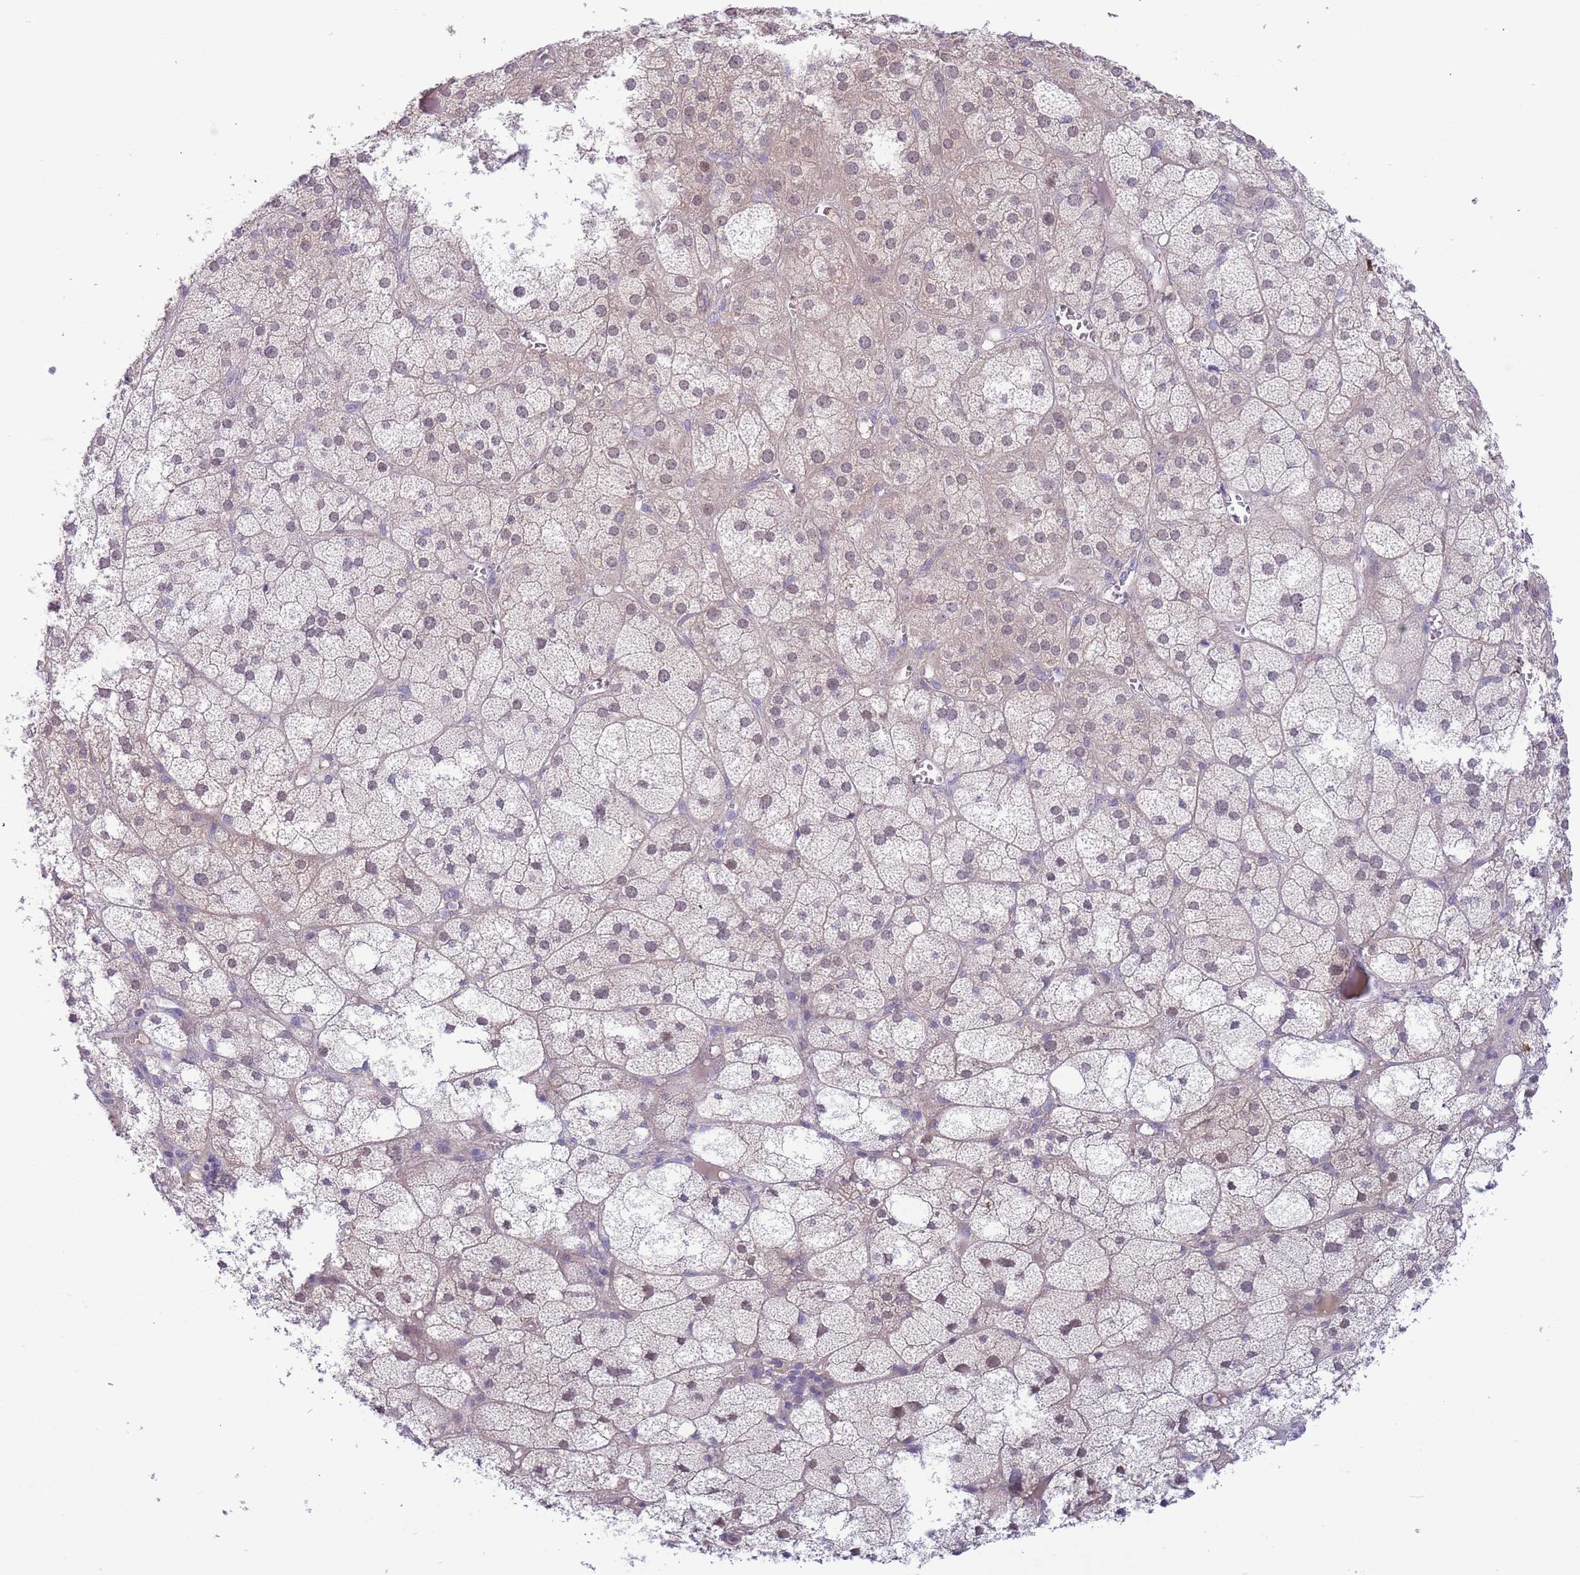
{"staining": {"intensity": "moderate", "quantity": "<25%", "location": "cytoplasmic/membranous"}, "tissue": "adrenal gland", "cell_type": "Glandular cells", "image_type": "normal", "snomed": [{"axis": "morphology", "description": "Normal tissue, NOS"}, {"axis": "topography", "description": "Adrenal gland"}], "caption": "Immunohistochemistry (IHC) (DAB) staining of benign adrenal gland exhibits moderate cytoplasmic/membranous protein staining in approximately <25% of glandular cells.", "gene": "PRR23A", "patient": {"sex": "female", "age": 61}}